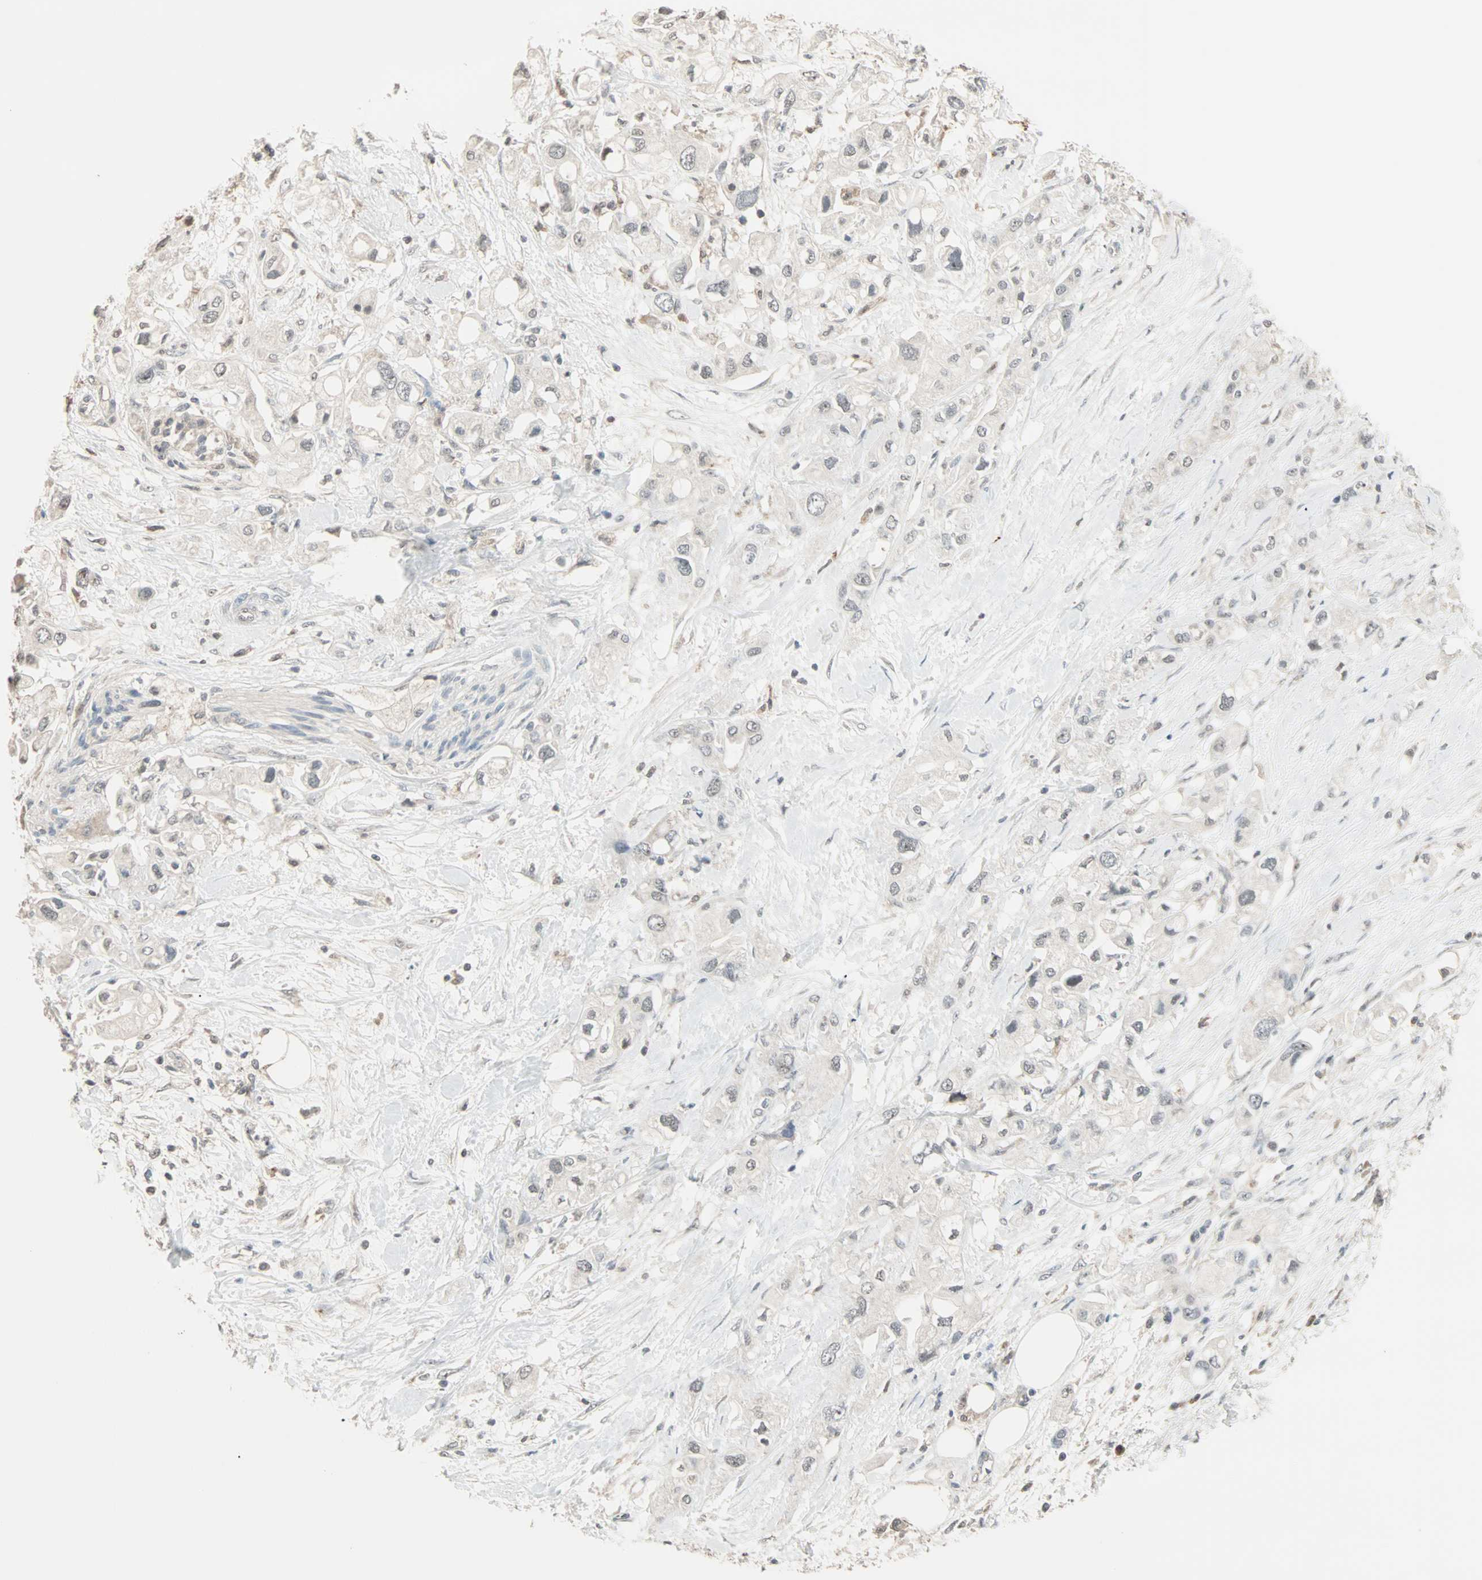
{"staining": {"intensity": "weak", "quantity": "<25%", "location": "cytoplasmic/membranous,nuclear"}, "tissue": "pancreatic cancer", "cell_type": "Tumor cells", "image_type": "cancer", "snomed": [{"axis": "morphology", "description": "Adenocarcinoma, NOS"}, {"axis": "topography", "description": "Pancreas"}], "caption": "Tumor cells are negative for protein expression in human pancreatic adenocarcinoma.", "gene": "KDM4A", "patient": {"sex": "female", "age": 56}}